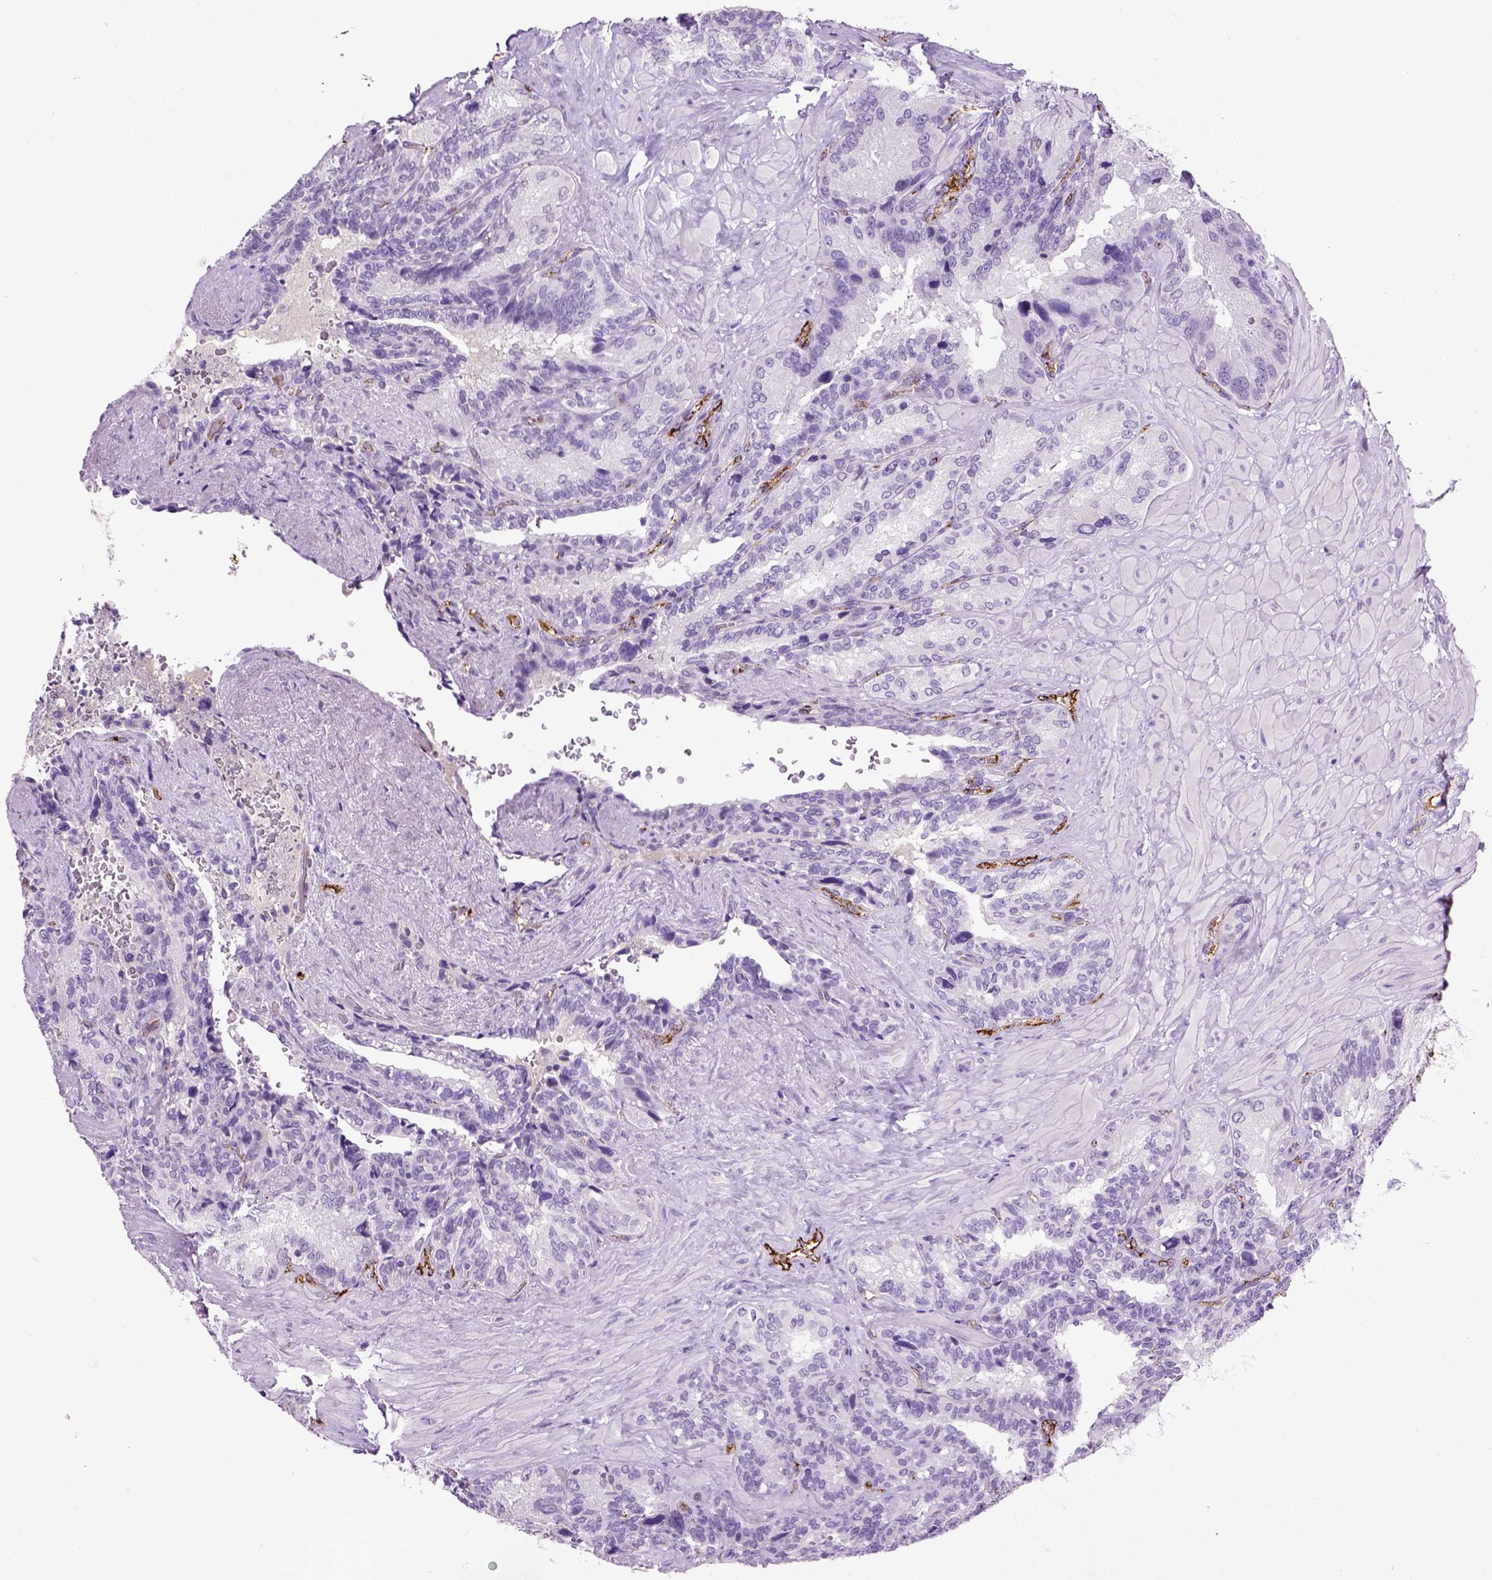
{"staining": {"intensity": "negative", "quantity": "none", "location": "none"}, "tissue": "seminal vesicle", "cell_type": "Glandular cells", "image_type": "normal", "snomed": [{"axis": "morphology", "description": "Normal tissue, NOS"}, {"axis": "topography", "description": "Seminal veicle"}], "caption": "A micrograph of seminal vesicle stained for a protein shows no brown staining in glandular cells. (DAB (3,3'-diaminobenzidine) immunohistochemistry (IHC) visualized using brightfield microscopy, high magnification).", "gene": "VWF", "patient": {"sex": "male", "age": 69}}